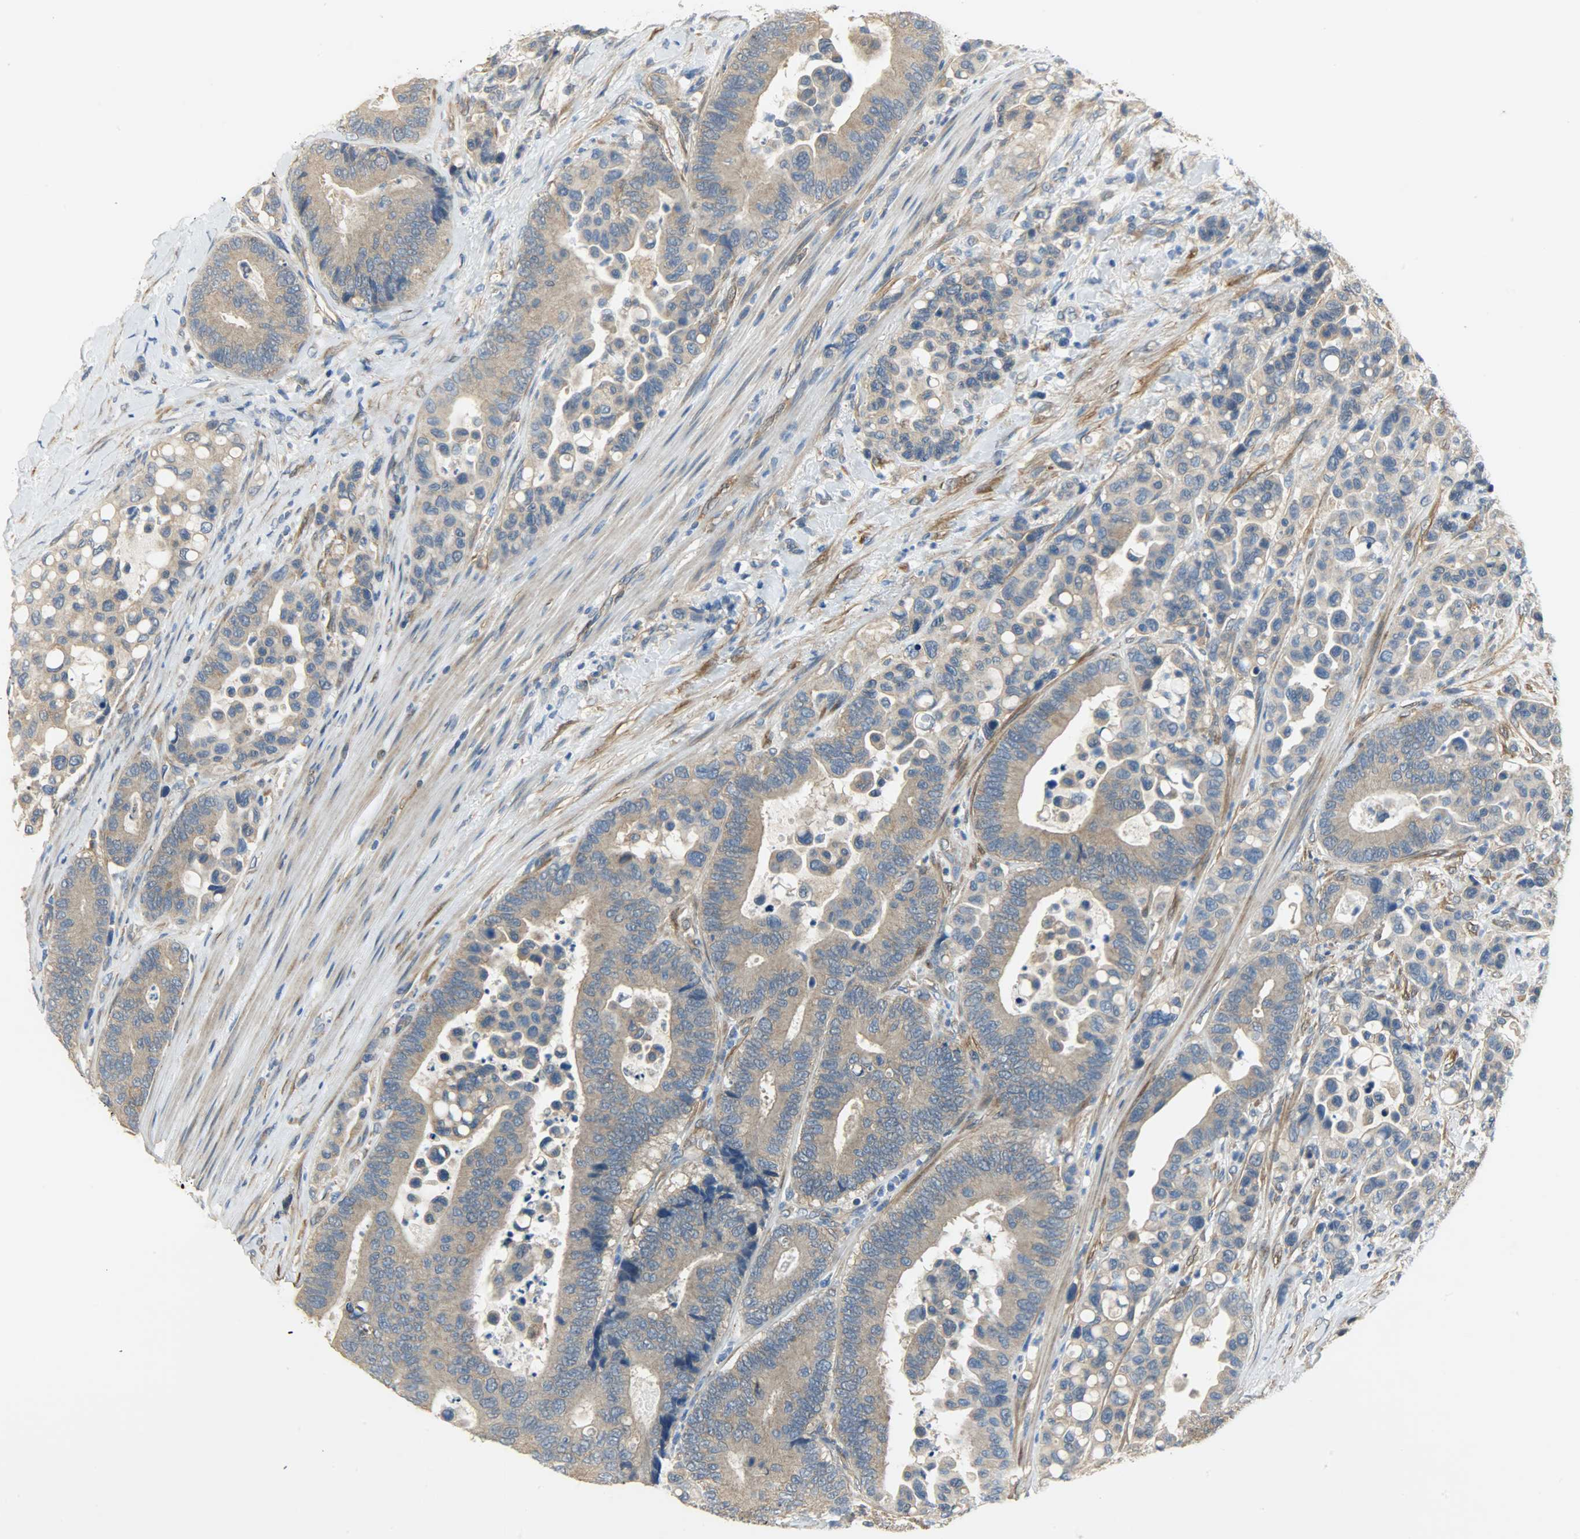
{"staining": {"intensity": "moderate", "quantity": ">75%", "location": "cytoplasmic/membranous"}, "tissue": "colorectal cancer", "cell_type": "Tumor cells", "image_type": "cancer", "snomed": [{"axis": "morphology", "description": "Normal tissue, NOS"}, {"axis": "morphology", "description": "Adenocarcinoma, NOS"}, {"axis": "topography", "description": "Colon"}], "caption": "Immunohistochemical staining of human colorectal cancer displays medium levels of moderate cytoplasmic/membranous expression in about >75% of tumor cells. The protein of interest is stained brown, and the nuclei are stained in blue (DAB IHC with brightfield microscopy, high magnification).", "gene": "C1orf198", "patient": {"sex": "male", "age": 82}}